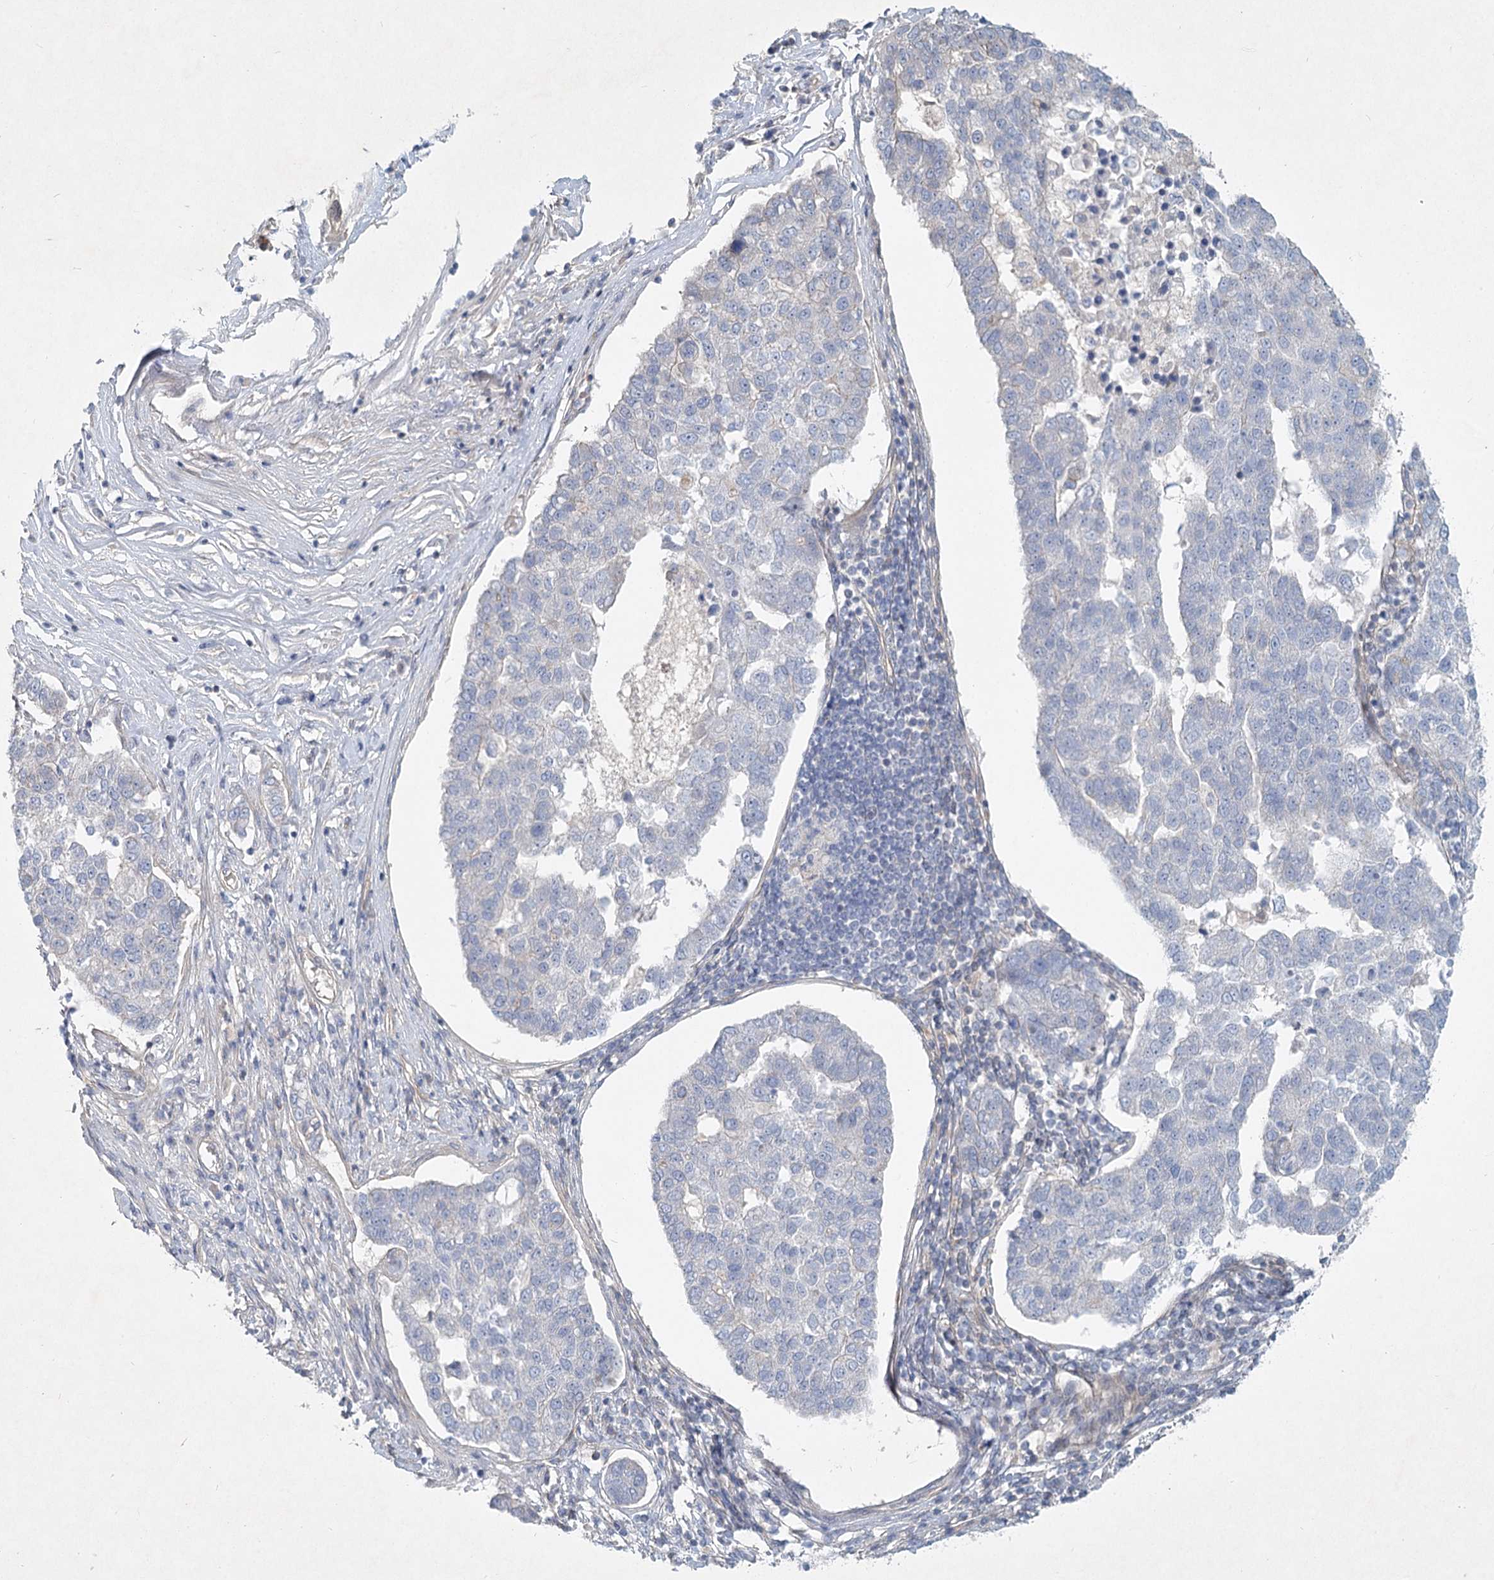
{"staining": {"intensity": "negative", "quantity": "none", "location": "none"}, "tissue": "pancreatic cancer", "cell_type": "Tumor cells", "image_type": "cancer", "snomed": [{"axis": "morphology", "description": "Adenocarcinoma, NOS"}, {"axis": "topography", "description": "Pancreas"}], "caption": "There is no significant positivity in tumor cells of adenocarcinoma (pancreatic).", "gene": "DNMBP", "patient": {"sex": "female", "age": 61}}